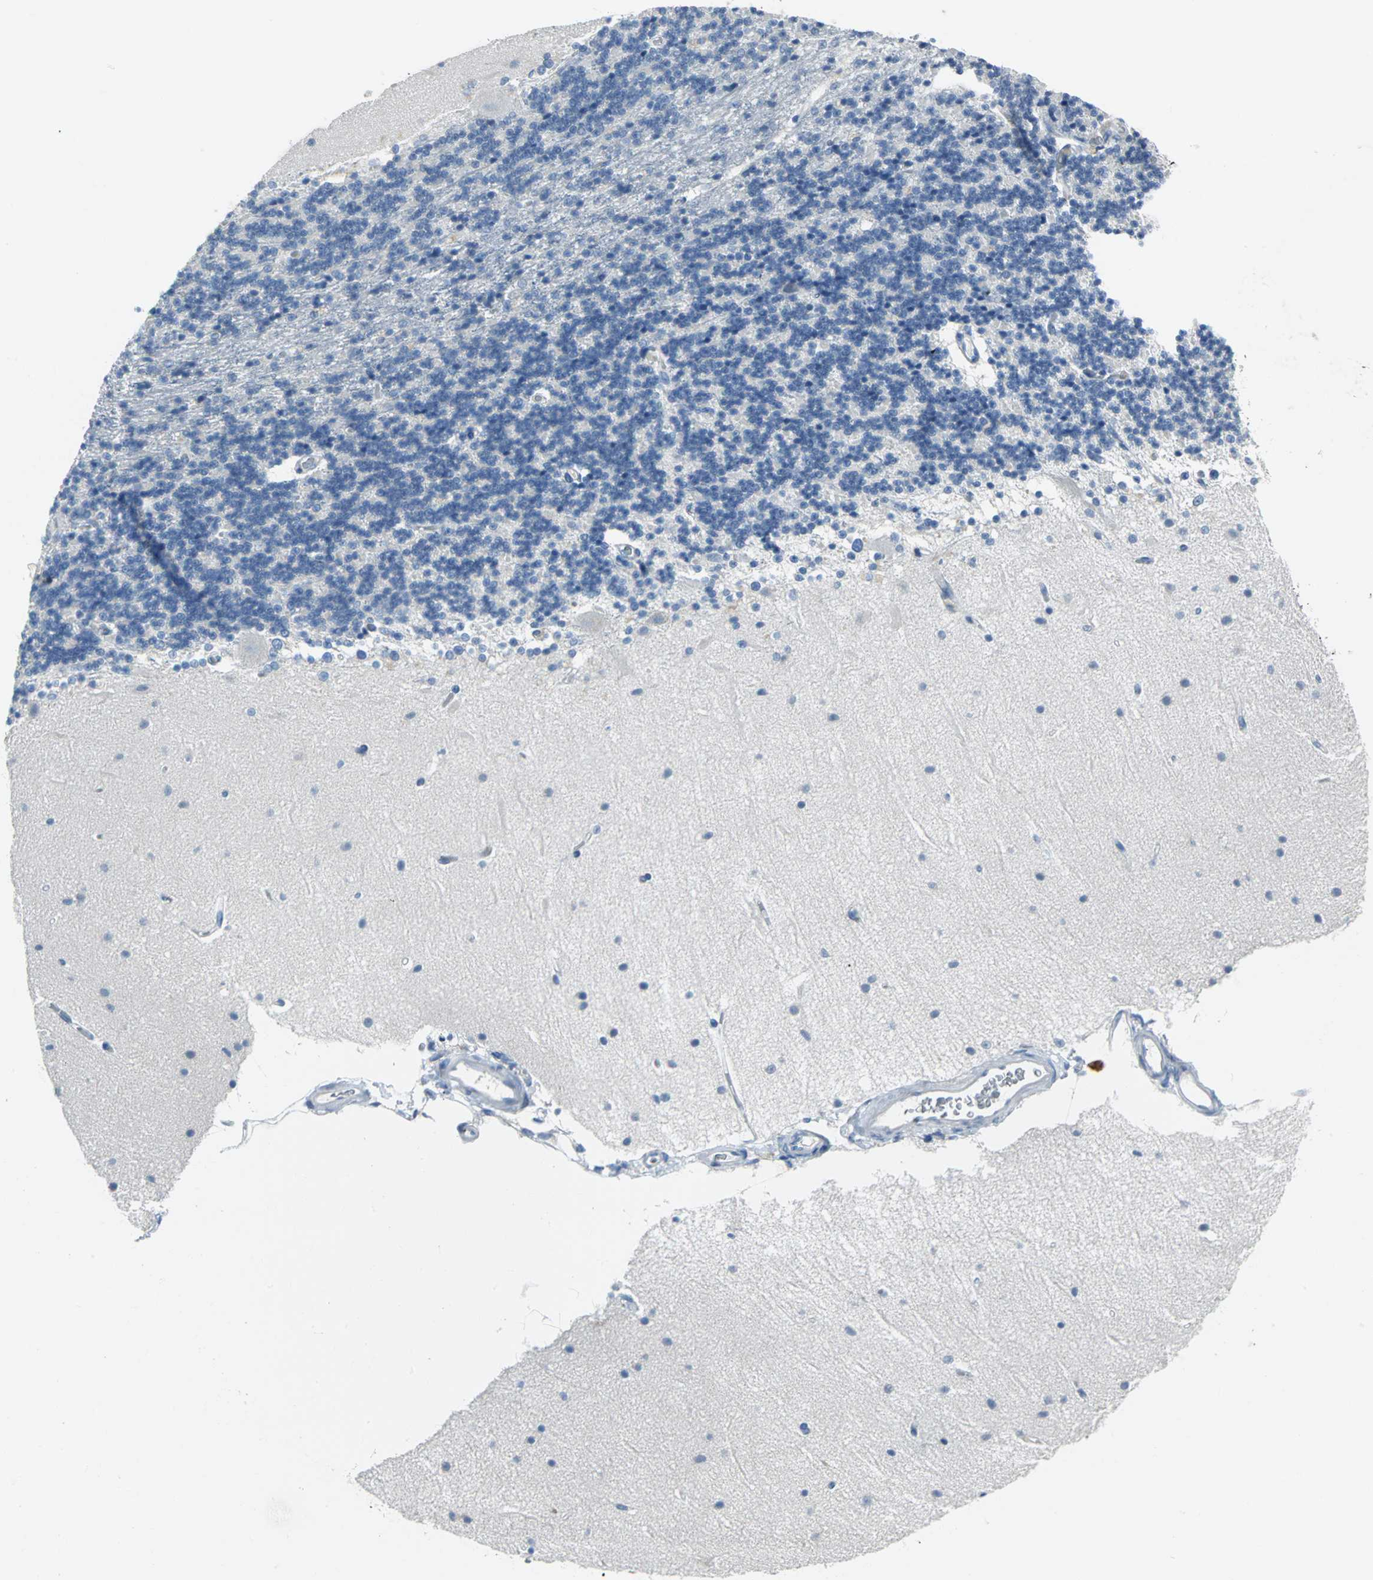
{"staining": {"intensity": "negative", "quantity": "none", "location": "none"}, "tissue": "cerebellum", "cell_type": "Cells in granular layer", "image_type": "normal", "snomed": [{"axis": "morphology", "description": "Normal tissue, NOS"}, {"axis": "topography", "description": "Cerebellum"}], "caption": "Immunohistochemical staining of benign cerebellum reveals no significant positivity in cells in granular layer.", "gene": "MCM4", "patient": {"sex": "female", "age": 54}}